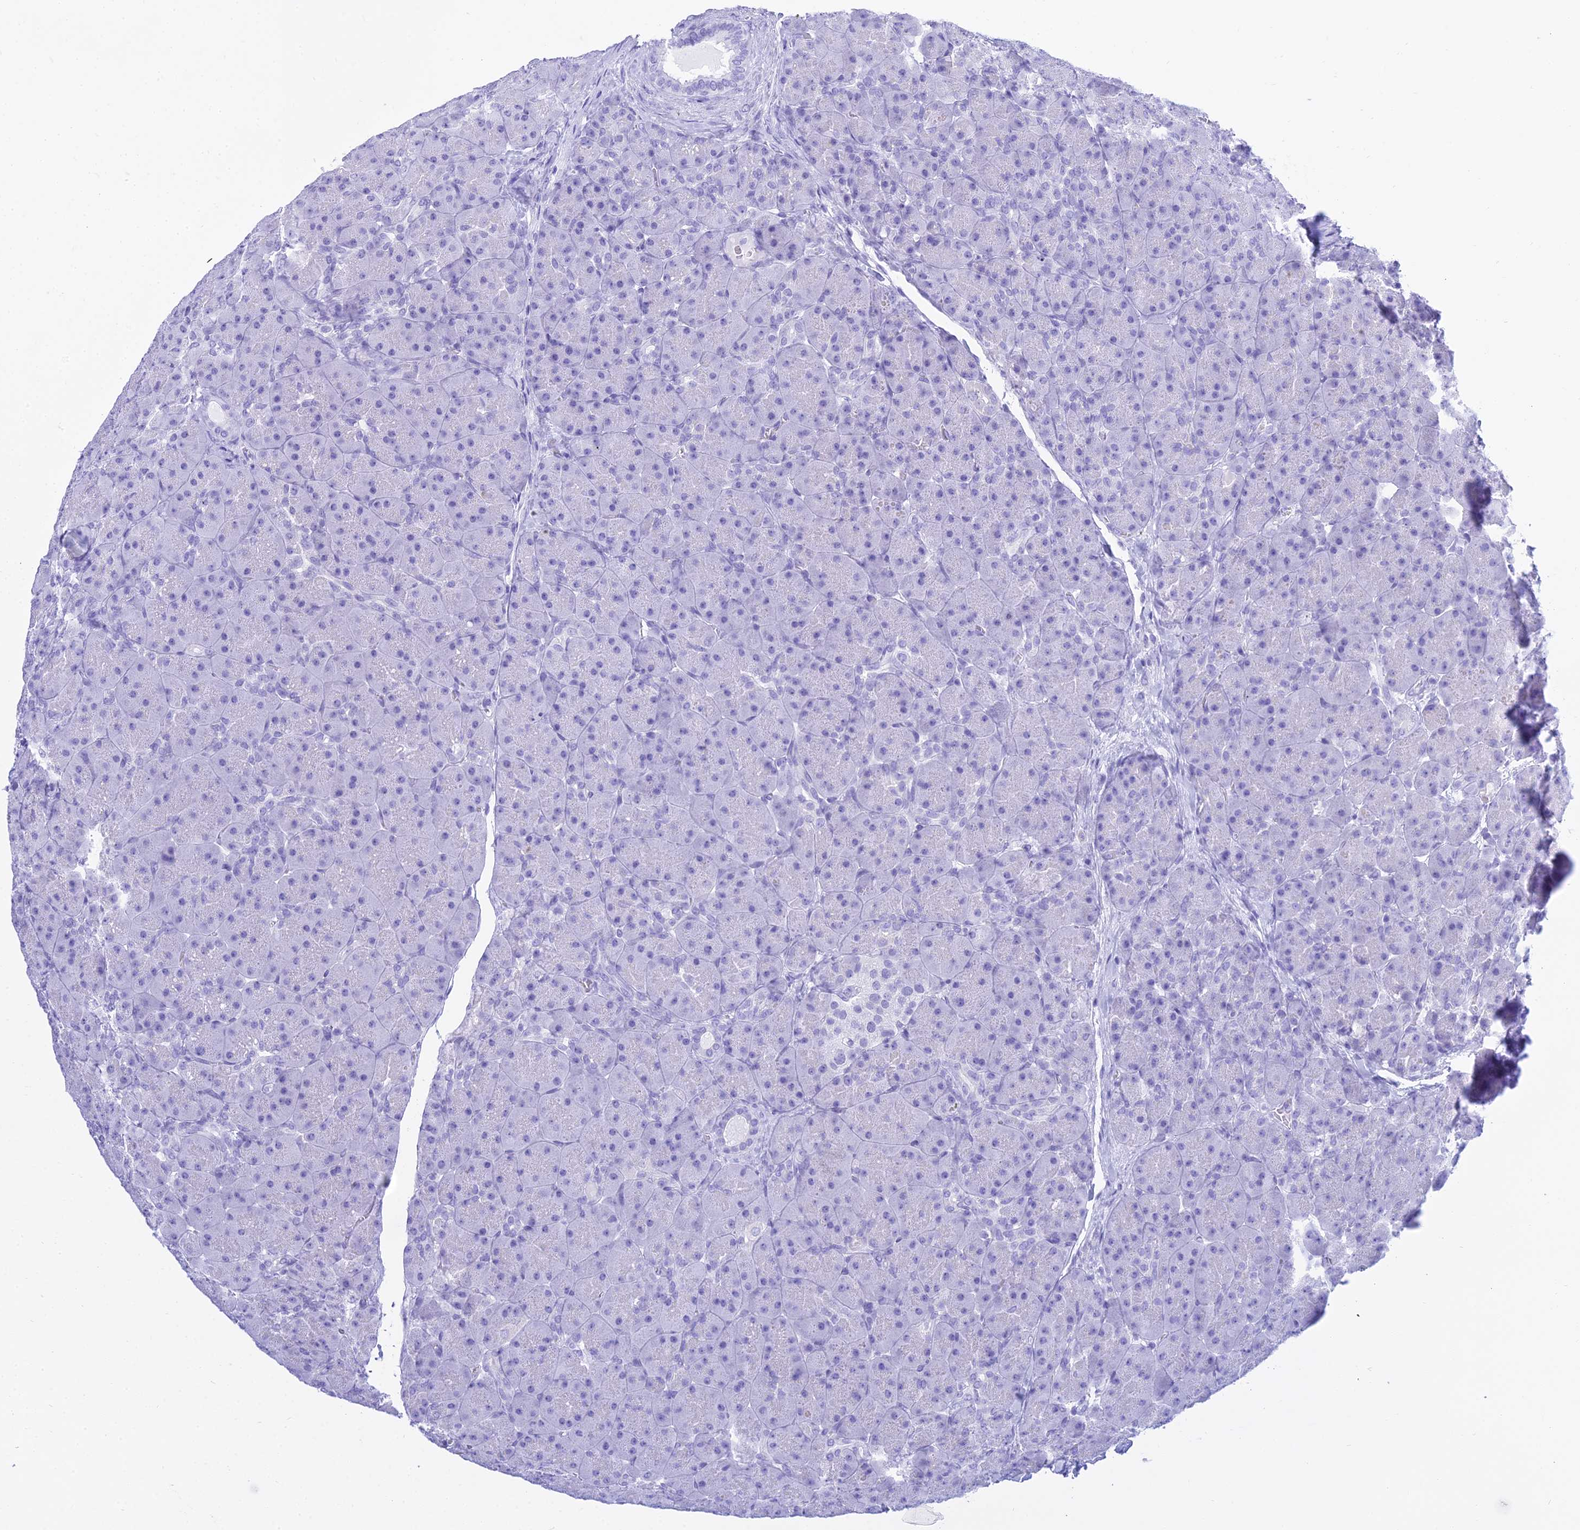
{"staining": {"intensity": "negative", "quantity": "none", "location": "none"}, "tissue": "pancreas", "cell_type": "Exocrine glandular cells", "image_type": "normal", "snomed": [{"axis": "morphology", "description": "Normal tissue, NOS"}, {"axis": "topography", "description": "Pancreas"}], "caption": "A high-resolution photomicrograph shows immunohistochemistry (IHC) staining of normal pancreas, which reveals no significant staining in exocrine glandular cells.", "gene": "PATE4", "patient": {"sex": "male", "age": 66}}